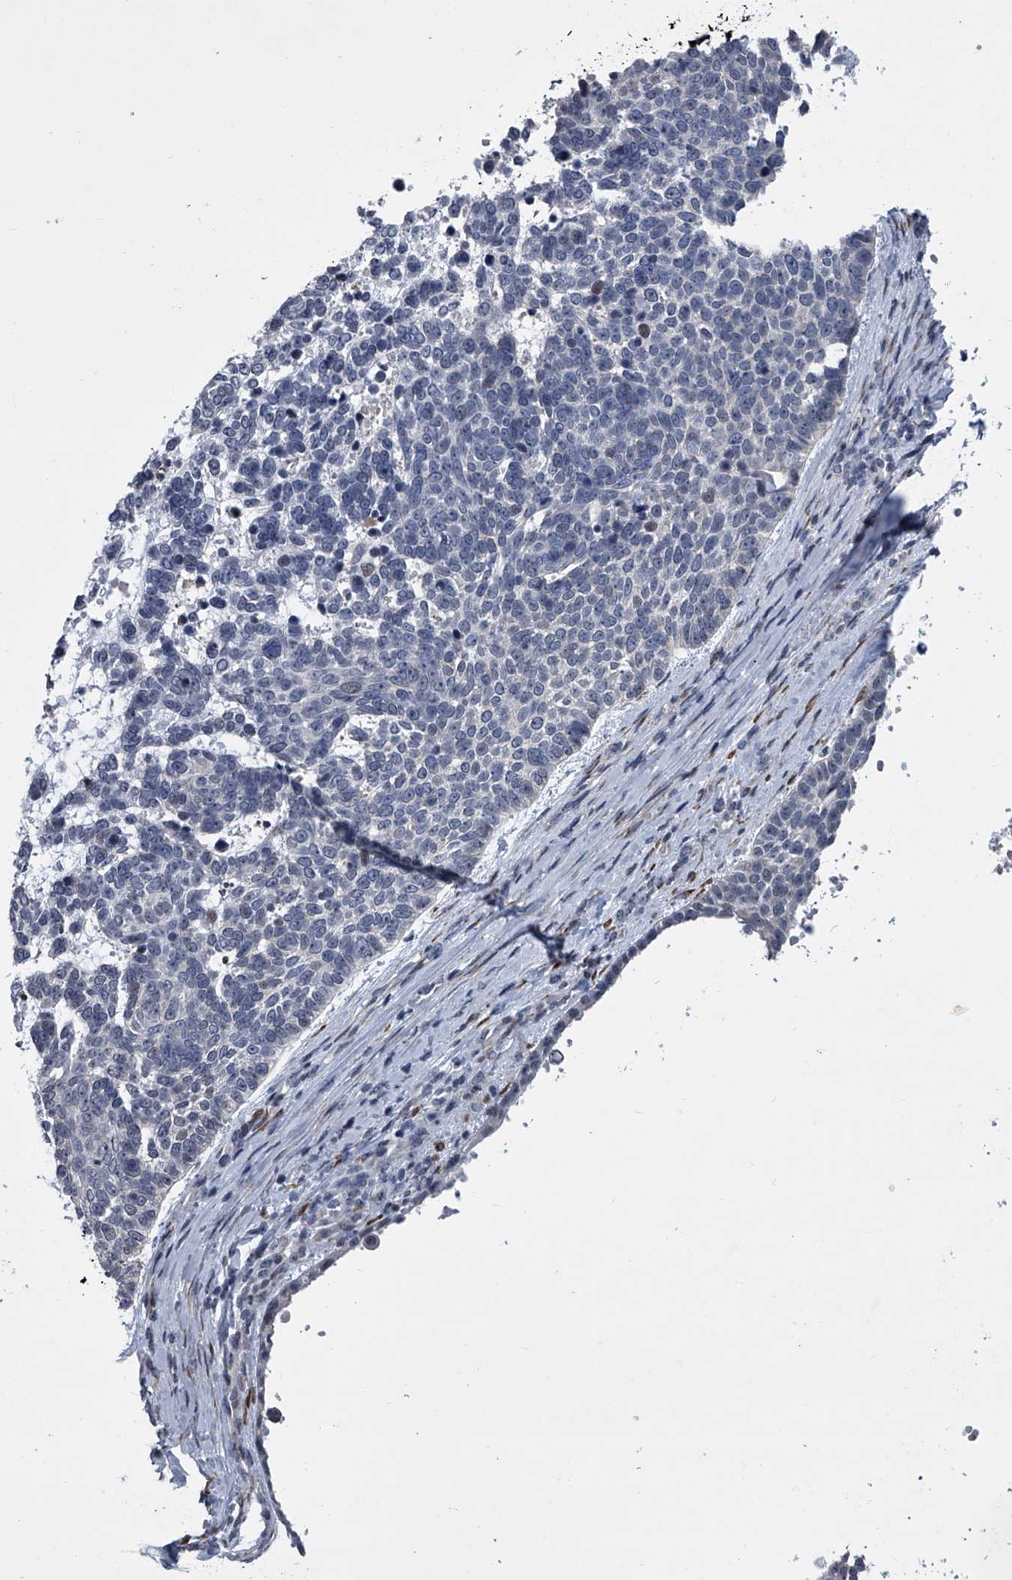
{"staining": {"intensity": "negative", "quantity": "none", "location": "none"}, "tissue": "skin cancer", "cell_type": "Tumor cells", "image_type": "cancer", "snomed": [{"axis": "morphology", "description": "Basal cell carcinoma"}, {"axis": "topography", "description": "Skin"}], "caption": "The histopathology image reveals no significant staining in tumor cells of skin cancer (basal cell carcinoma).", "gene": "PPP2R5D", "patient": {"sex": "female", "age": 81}}